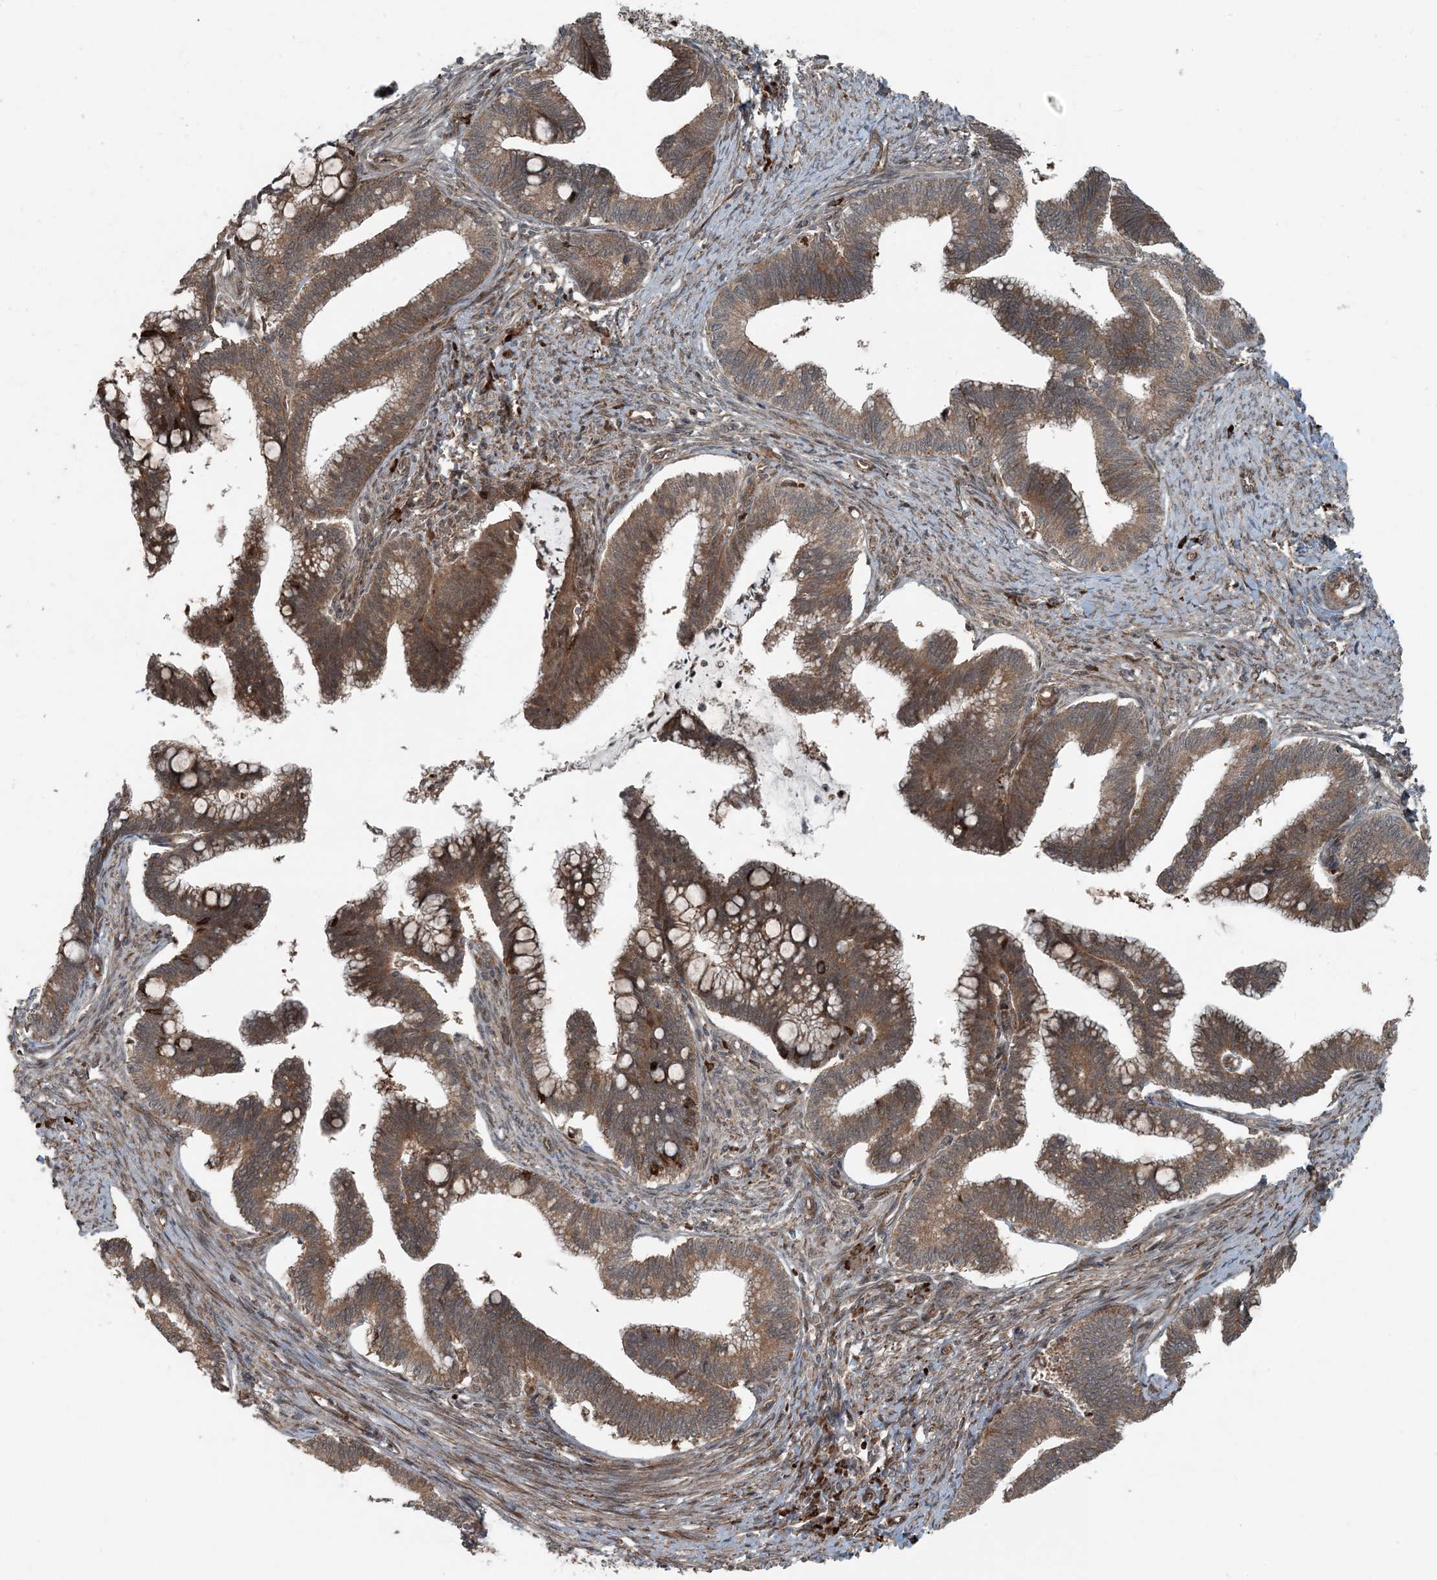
{"staining": {"intensity": "moderate", "quantity": ">75%", "location": "cytoplasmic/membranous"}, "tissue": "cervical cancer", "cell_type": "Tumor cells", "image_type": "cancer", "snomed": [{"axis": "morphology", "description": "Adenocarcinoma, NOS"}, {"axis": "topography", "description": "Cervix"}], "caption": "Immunohistochemistry (IHC) of human cervical cancer shows medium levels of moderate cytoplasmic/membranous staining in approximately >75% of tumor cells.", "gene": "EDEM2", "patient": {"sex": "female", "age": 36}}